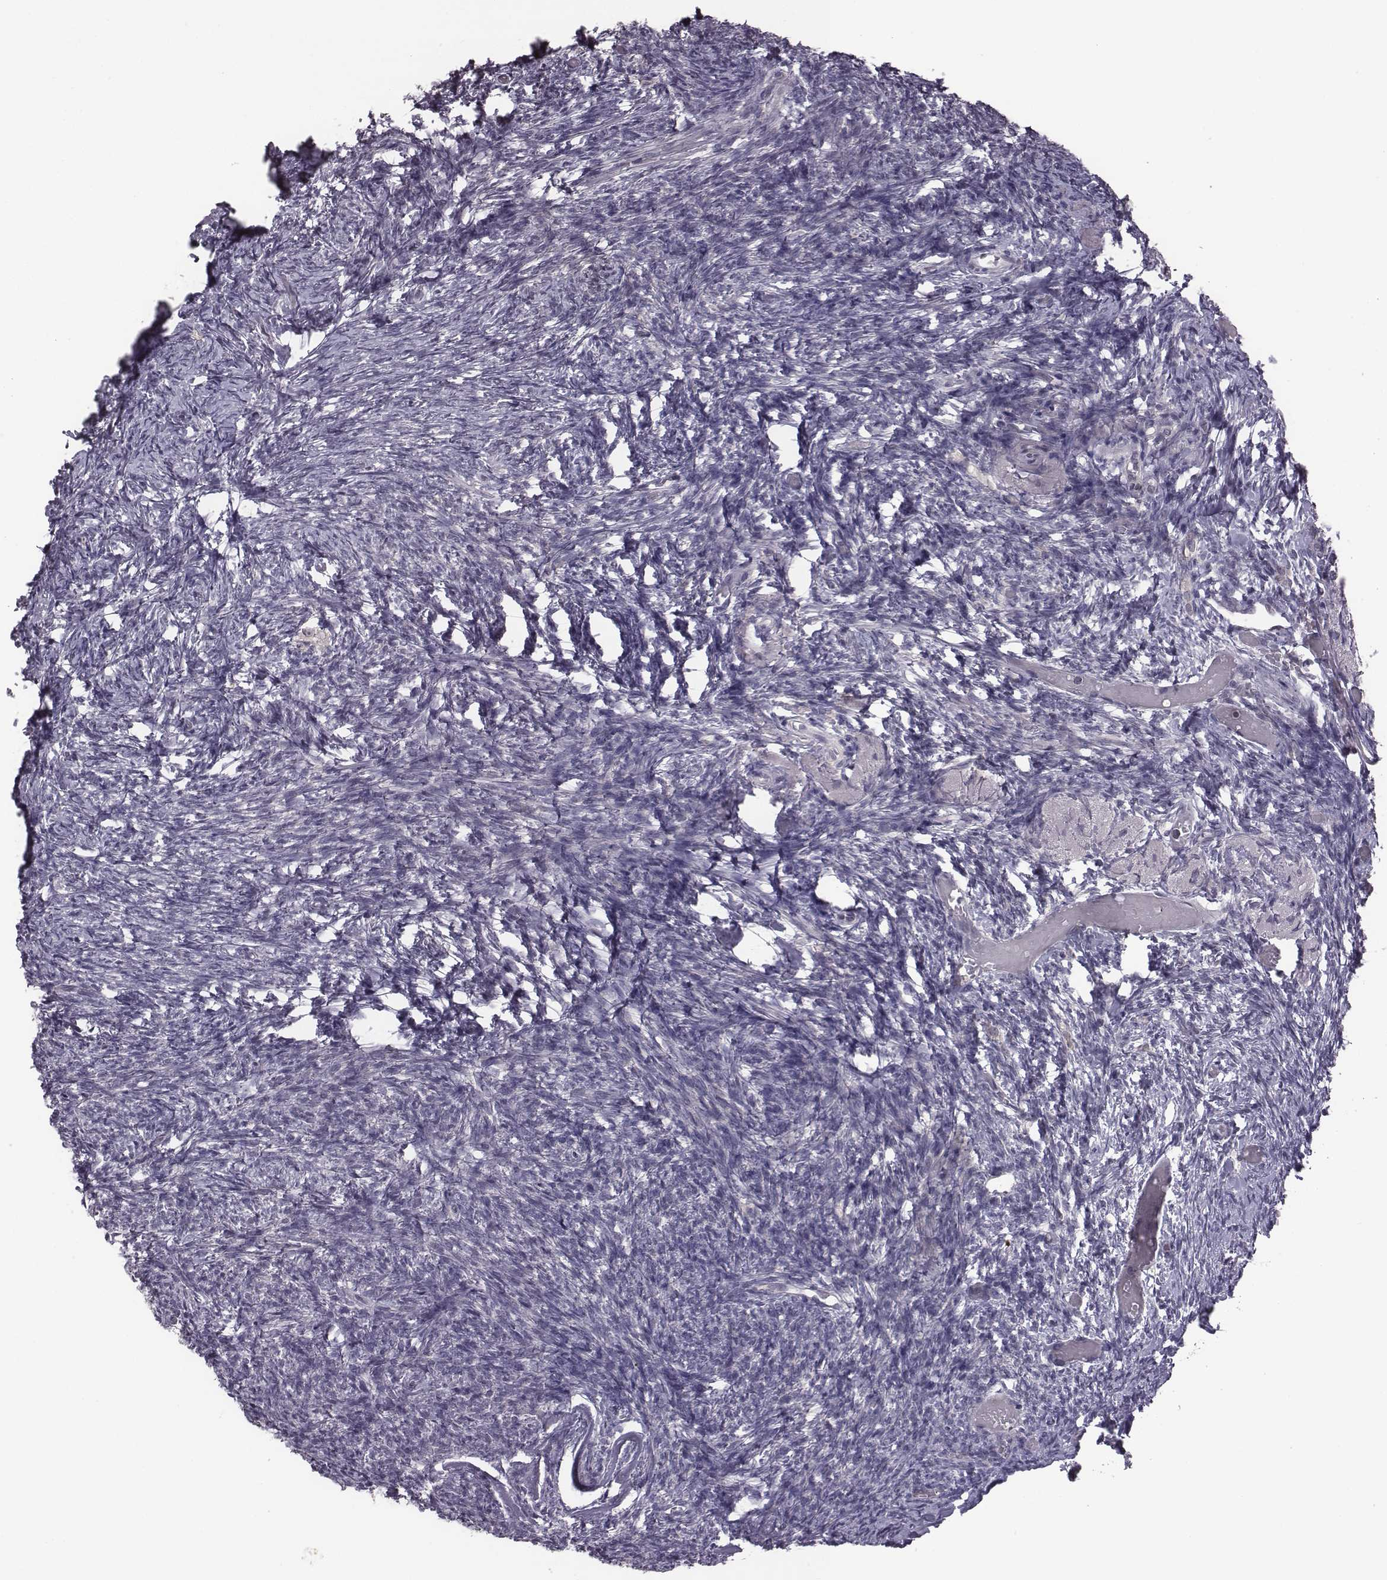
{"staining": {"intensity": "negative", "quantity": "none", "location": "none"}, "tissue": "ovary", "cell_type": "Ovarian stroma cells", "image_type": "normal", "snomed": [{"axis": "morphology", "description": "Normal tissue, NOS"}, {"axis": "topography", "description": "Ovary"}], "caption": "This micrograph is of unremarkable ovary stained with immunohistochemistry to label a protein in brown with the nuclei are counter-stained blue. There is no staining in ovarian stroma cells.", "gene": "BICDL1", "patient": {"sex": "female", "age": 72}}